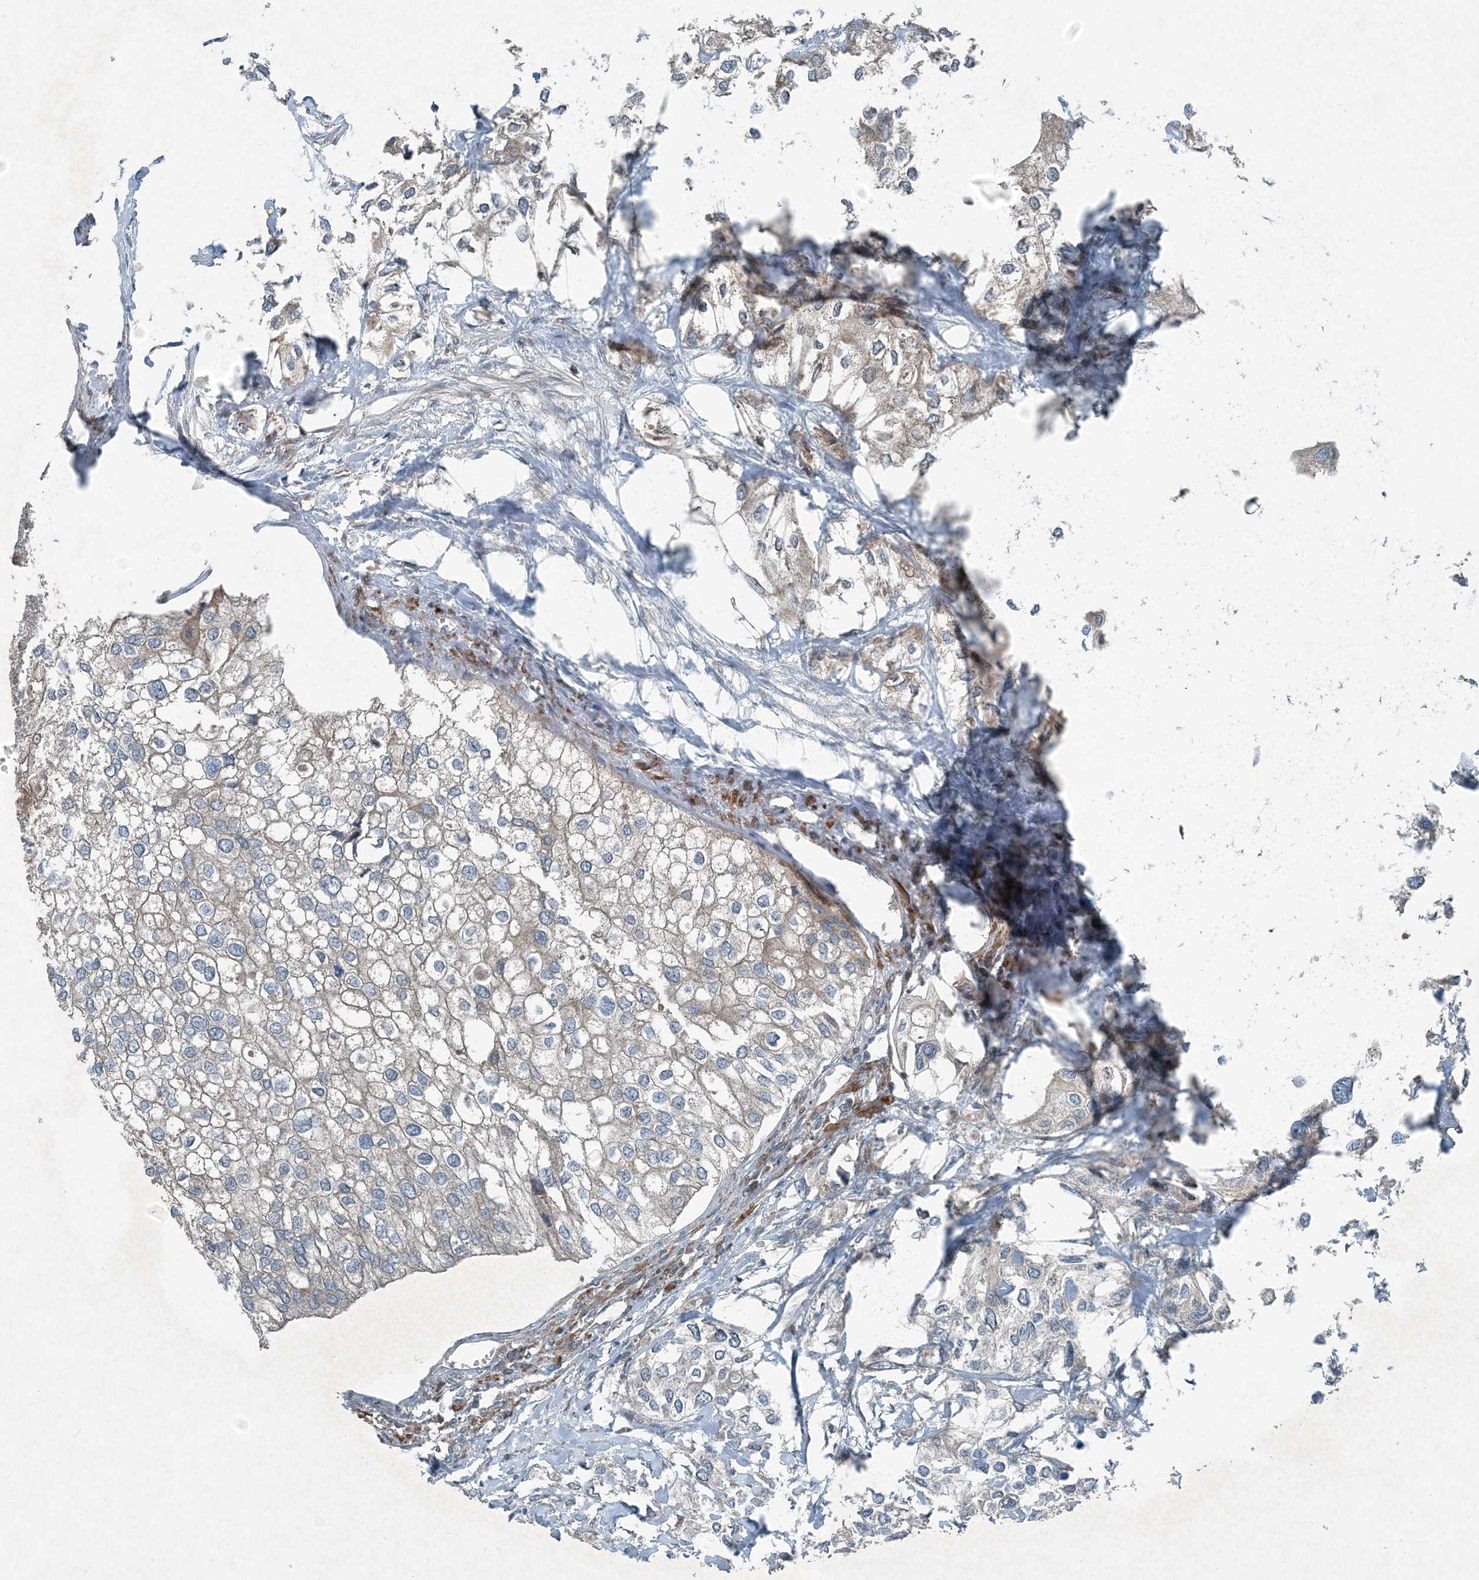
{"staining": {"intensity": "negative", "quantity": "none", "location": "none"}, "tissue": "urothelial cancer", "cell_type": "Tumor cells", "image_type": "cancer", "snomed": [{"axis": "morphology", "description": "Urothelial carcinoma, High grade"}, {"axis": "topography", "description": "Urinary bladder"}], "caption": "Immunohistochemical staining of human high-grade urothelial carcinoma displays no significant positivity in tumor cells. (DAB immunohistochemistry (IHC), high magnification).", "gene": "APOM", "patient": {"sex": "male", "age": 64}}